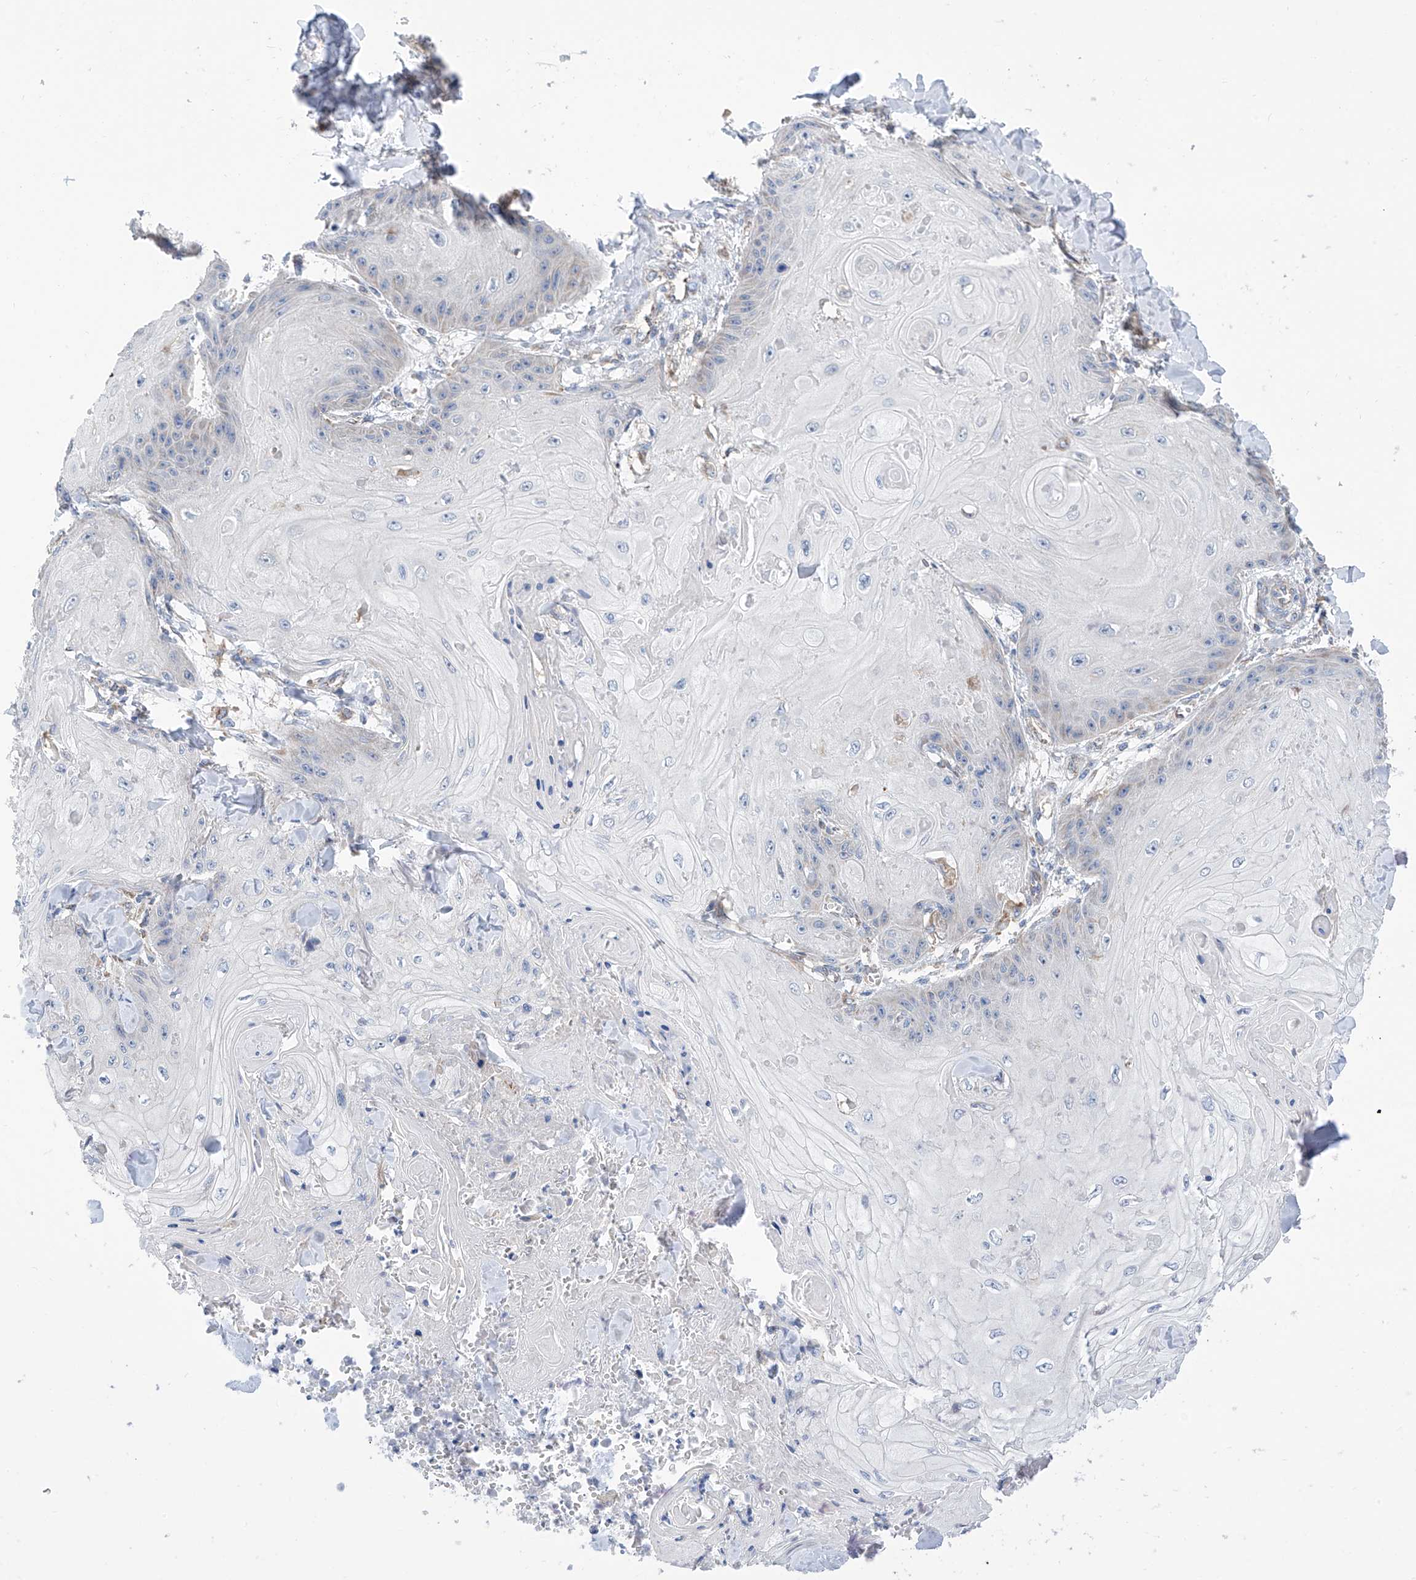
{"staining": {"intensity": "negative", "quantity": "none", "location": "none"}, "tissue": "skin cancer", "cell_type": "Tumor cells", "image_type": "cancer", "snomed": [{"axis": "morphology", "description": "Squamous cell carcinoma, NOS"}, {"axis": "topography", "description": "Skin"}], "caption": "The IHC micrograph has no significant positivity in tumor cells of squamous cell carcinoma (skin) tissue.", "gene": "P2RX7", "patient": {"sex": "male", "age": 74}}